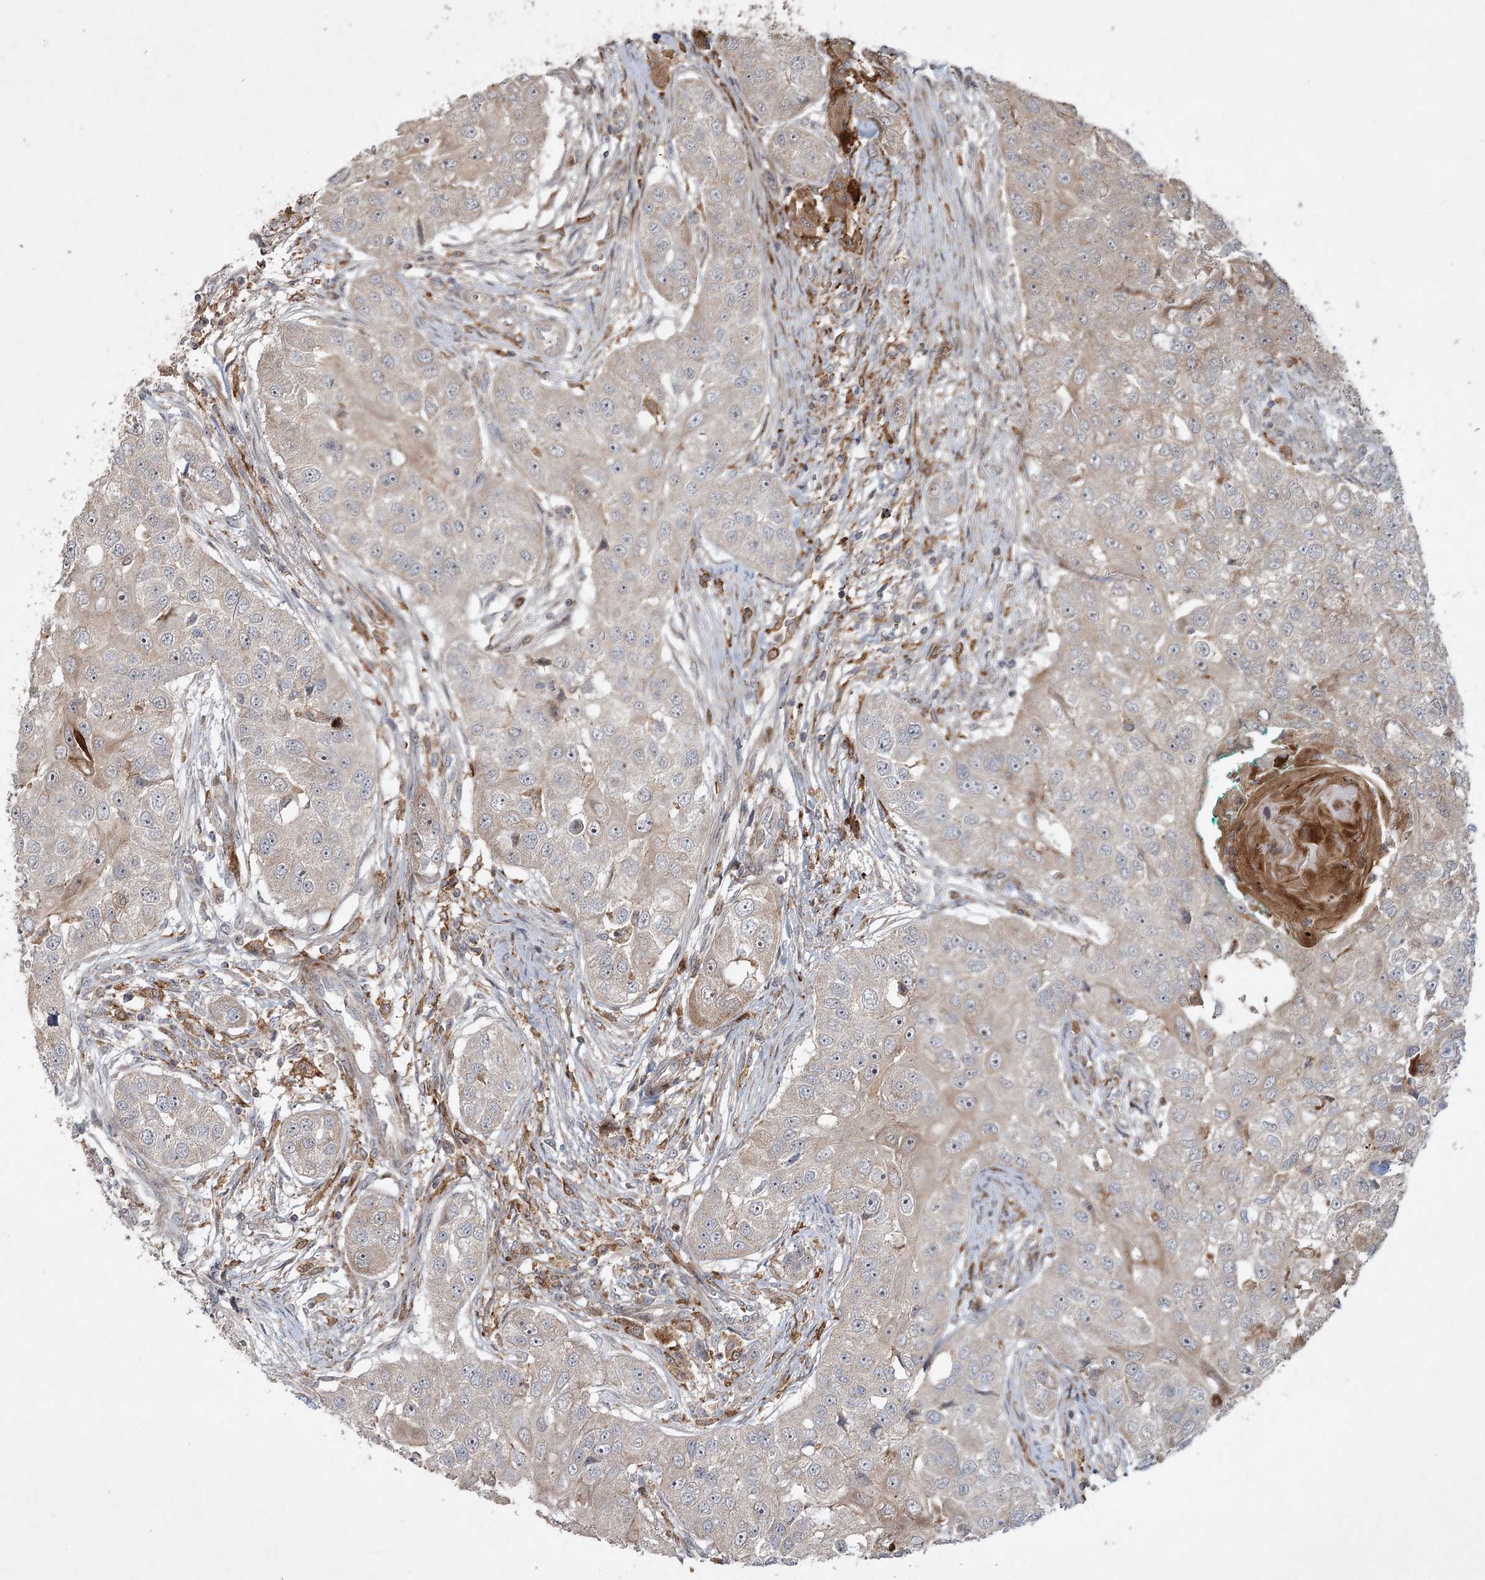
{"staining": {"intensity": "weak", "quantity": "25%-75%", "location": "cytoplasmic/membranous"}, "tissue": "head and neck cancer", "cell_type": "Tumor cells", "image_type": "cancer", "snomed": [{"axis": "morphology", "description": "Normal tissue, NOS"}, {"axis": "morphology", "description": "Squamous cell carcinoma, NOS"}, {"axis": "topography", "description": "Skeletal muscle"}, {"axis": "topography", "description": "Head-Neck"}], "caption": "Squamous cell carcinoma (head and neck) was stained to show a protein in brown. There is low levels of weak cytoplasmic/membranous positivity in approximately 25%-75% of tumor cells.", "gene": "KBTBD4", "patient": {"sex": "male", "age": 51}}